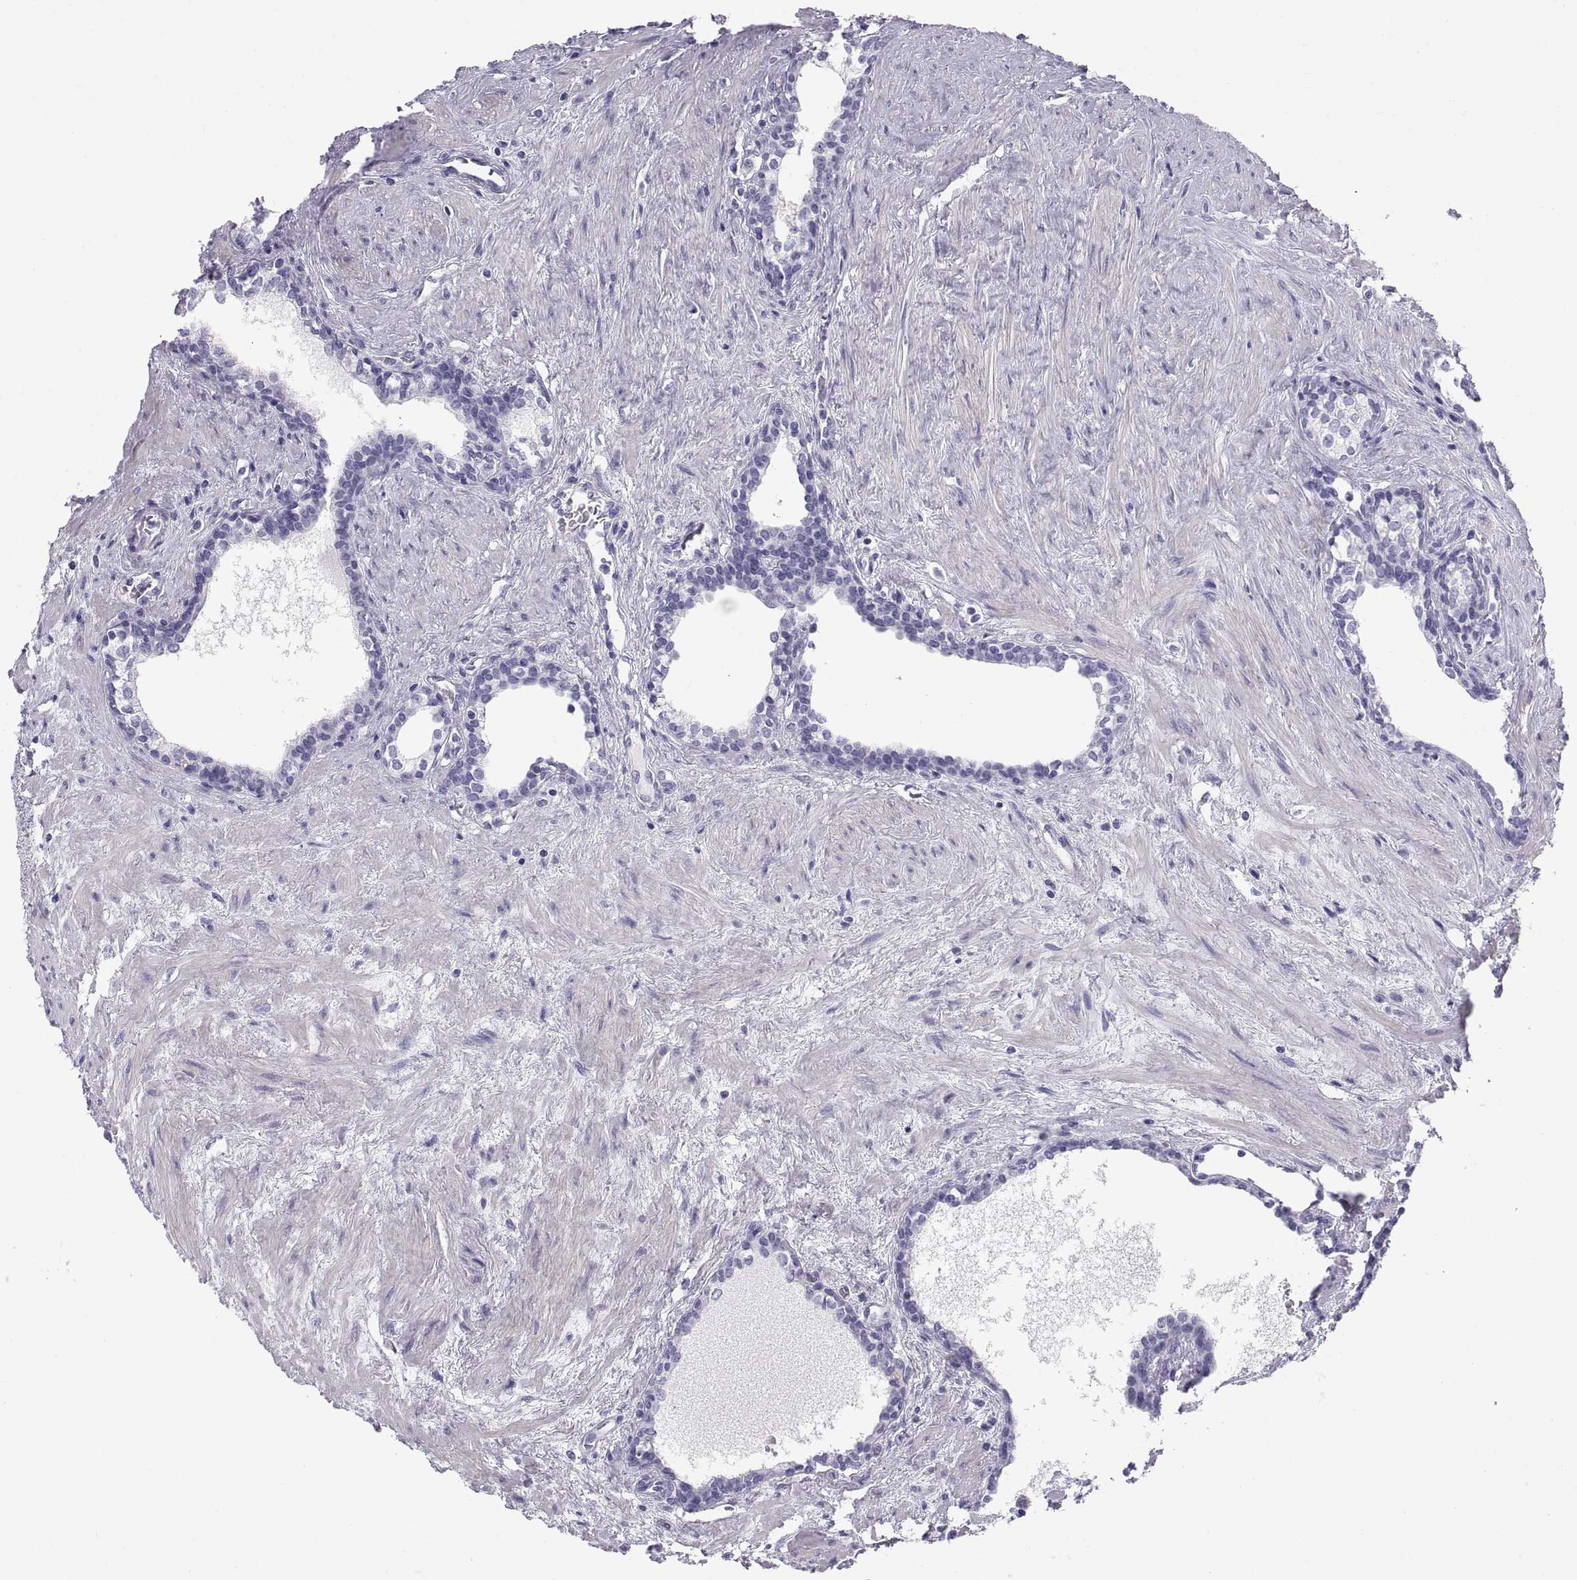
{"staining": {"intensity": "negative", "quantity": "none", "location": "none"}, "tissue": "prostate cancer", "cell_type": "Tumor cells", "image_type": "cancer", "snomed": [{"axis": "morphology", "description": "Adenocarcinoma, NOS"}, {"axis": "morphology", "description": "Adenocarcinoma, High grade"}, {"axis": "topography", "description": "Prostate"}], "caption": "The immunohistochemistry (IHC) histopathology image has no significant staining in tumor cells of prostate high-grade adenocarcinoma tissue.", "gene": "CT47A10", "patient": {"sex": "male", "age": 61}}